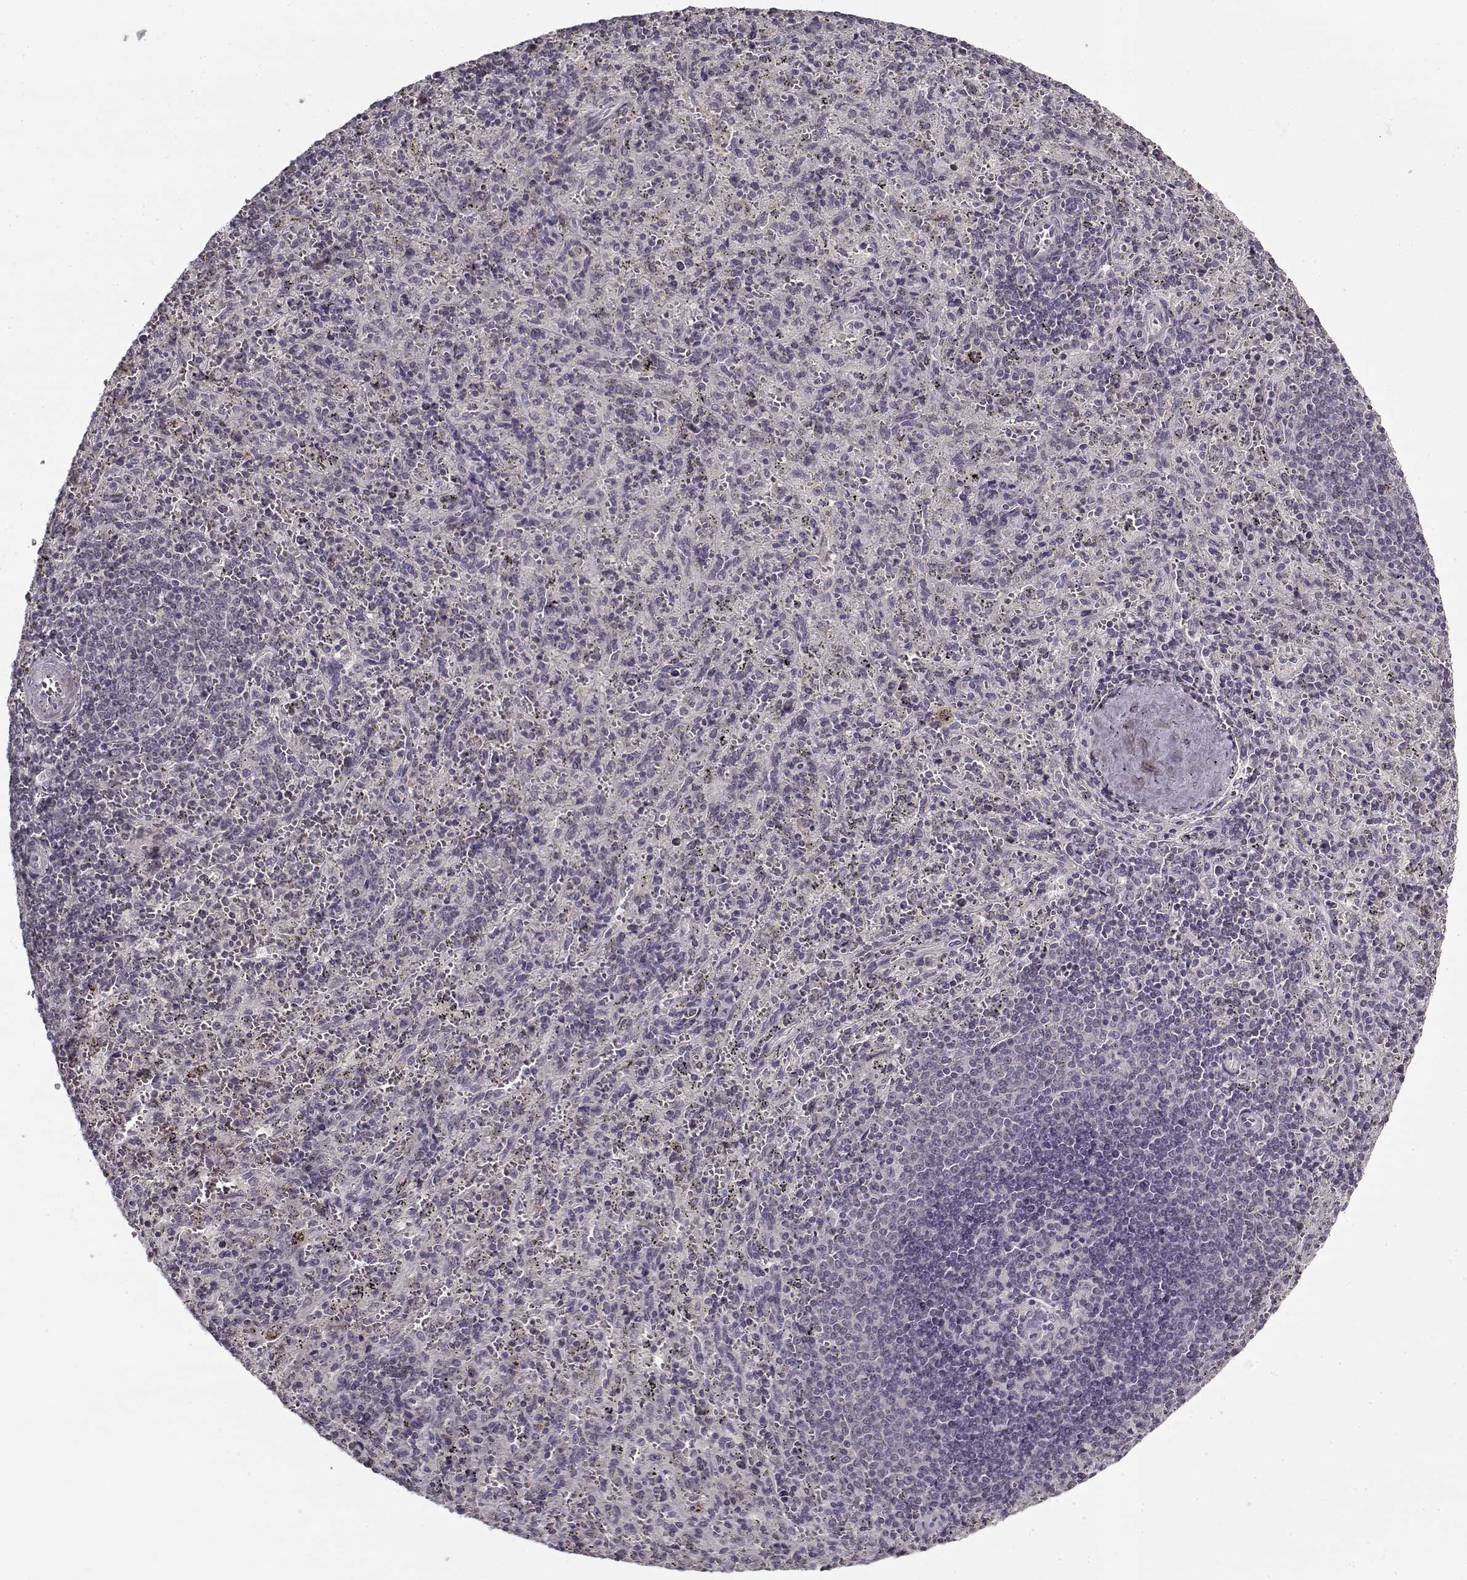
{"staining": {"intensity": "negative", "quantity": "none", "location": "none"}, "tissue": "spleen", "cell_type": "Cells in red pulp", "image_type": "normal", "snomed": [{"axis": "morphology", "description": "Normal tissue, NOS"}, {"axis": "topography", "description": "Spleen"}], "caption": "Immunohistochemical staining of benign spleen displays no significant expression in cells in red pulp. (DAB (3,3'-diaminobenzidine) IHC visualized using brightfield microscopy, high magnification).", "gene": "LAMA2", "patient": {"sex": "male", "age": 57}}